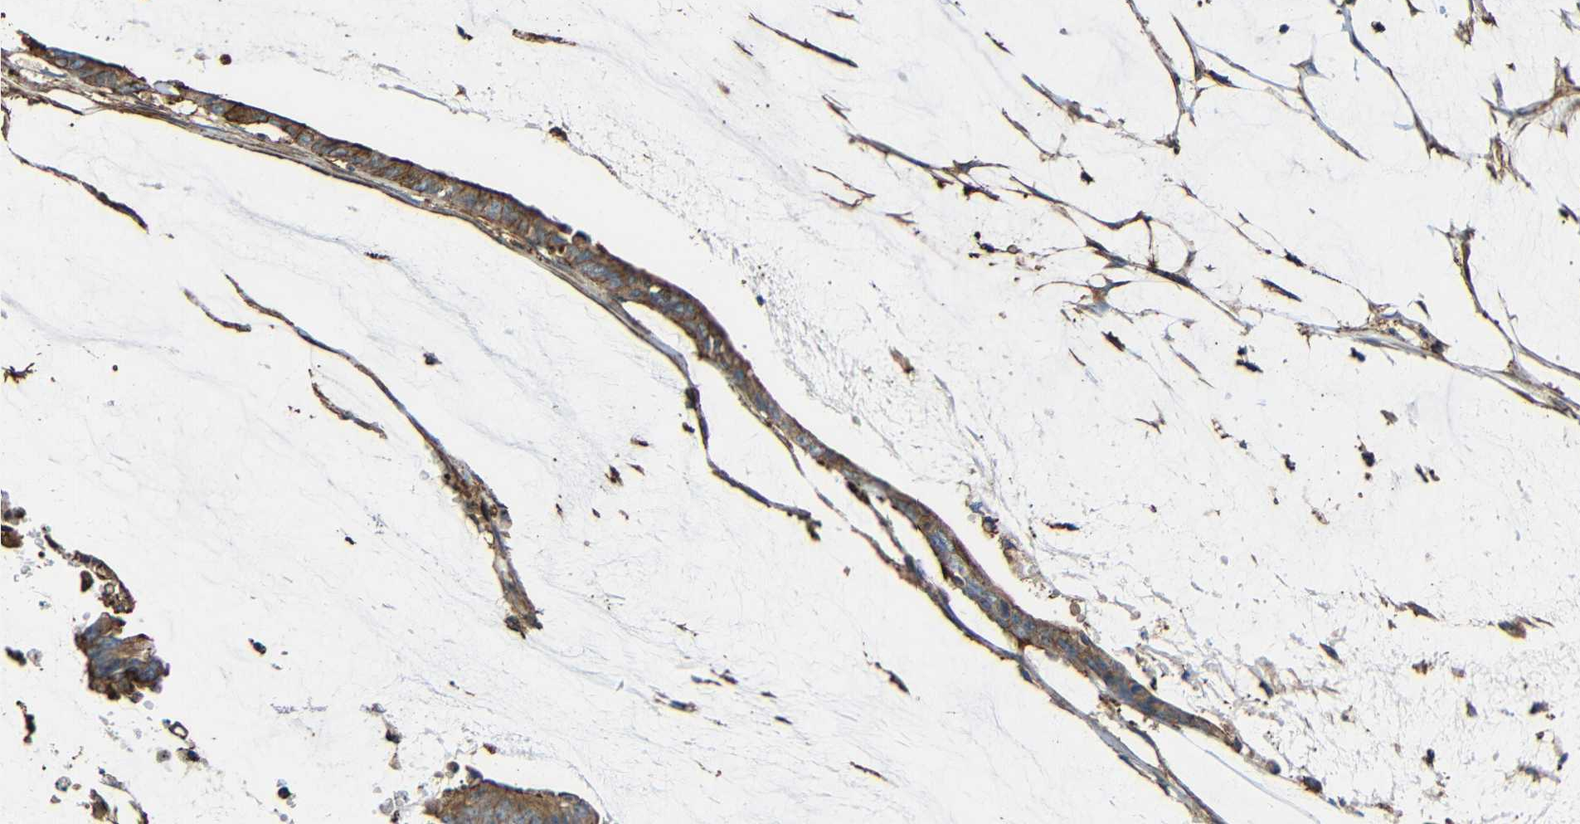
{"staining": {"intensity": "moderate", "quantity": ">75%", "location": "cytoplasmic/membranous"}, "tissue": "colorectal cancer", "cell_type": "Tumor cells", "image_type": "cancer", "snomed": [{"axis": "morphology", "description": "Adenocarcinoma, NOS"}, {"axis": "topography", "description": "Rectum"}], "caption": "Immunohistochemistry (IHC) image of neoplastic tissue: adenocarcinoma (colorectal) stained using IHC shows medium levels of moderate protein expression localized specifically in the cytoplasmic/membranous of tumor cells, appearing as a cytoplasmic/membranous brown color.", "gene": "RHOT2", "patient": {"sex": "female", "age": 66}}